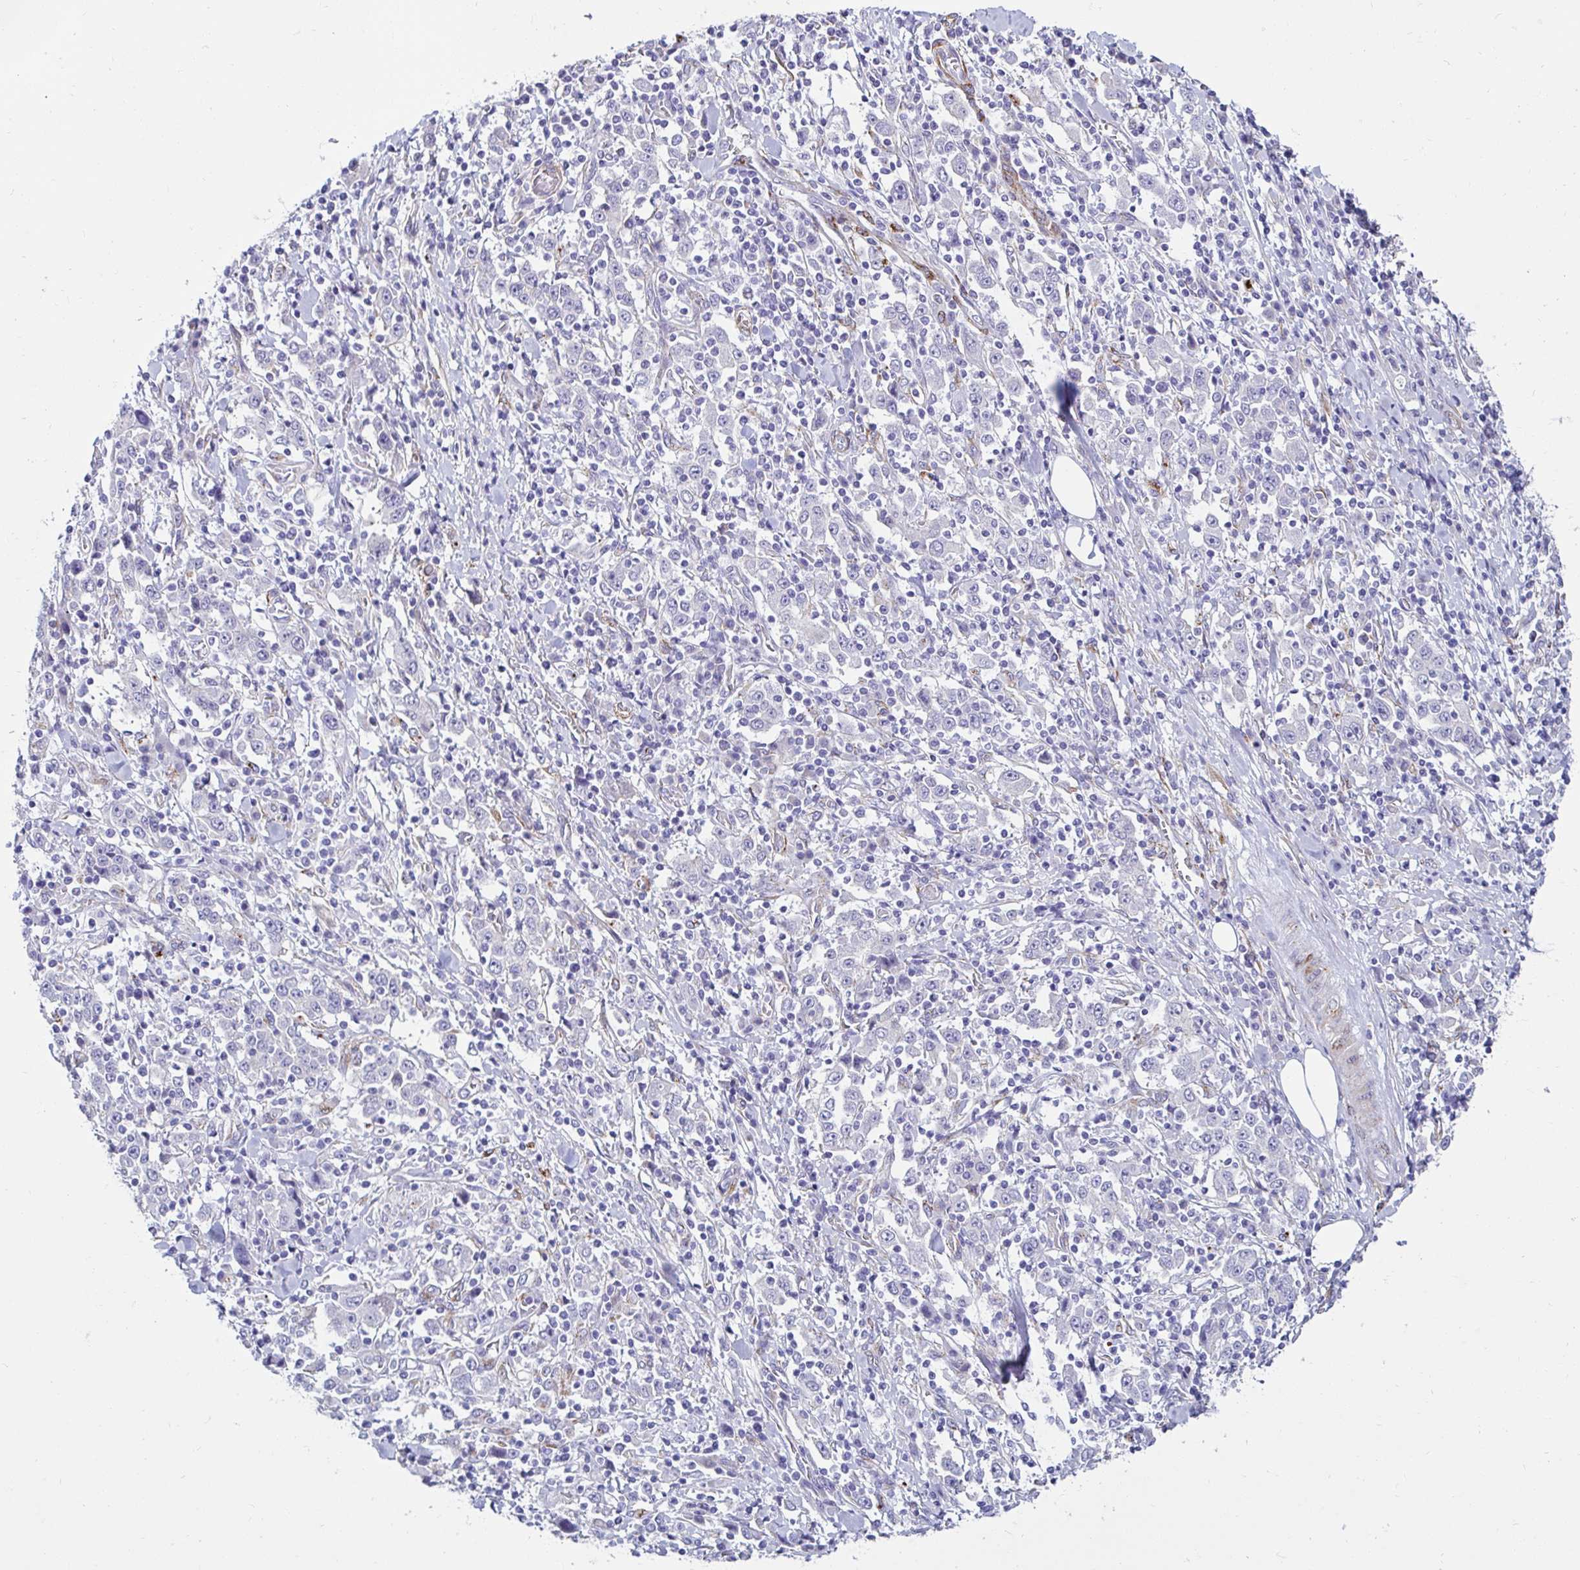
{"staining": {"intensity": "negative", "quantity": "none", "location": "none"}, "tissue": "testis cancer", "cell_type": "Tumor cells", "image_type": "cancer", "snomed": [{"axis": "morphology", "description": "Seminoma, NOS"}, {"axis": "topography", "description": "Testis"}], "caption": "High power microscopy micrograph of an immunohistochemistry (IHC) image of testis seminoma, revealing no significant expression in tumor cells. (DAB (3,3'-diaminobenzidine) immunohistochemistry, high magnification).", "gene": "ANKRD62", "patient": {"sex": "male", "age": 34}}